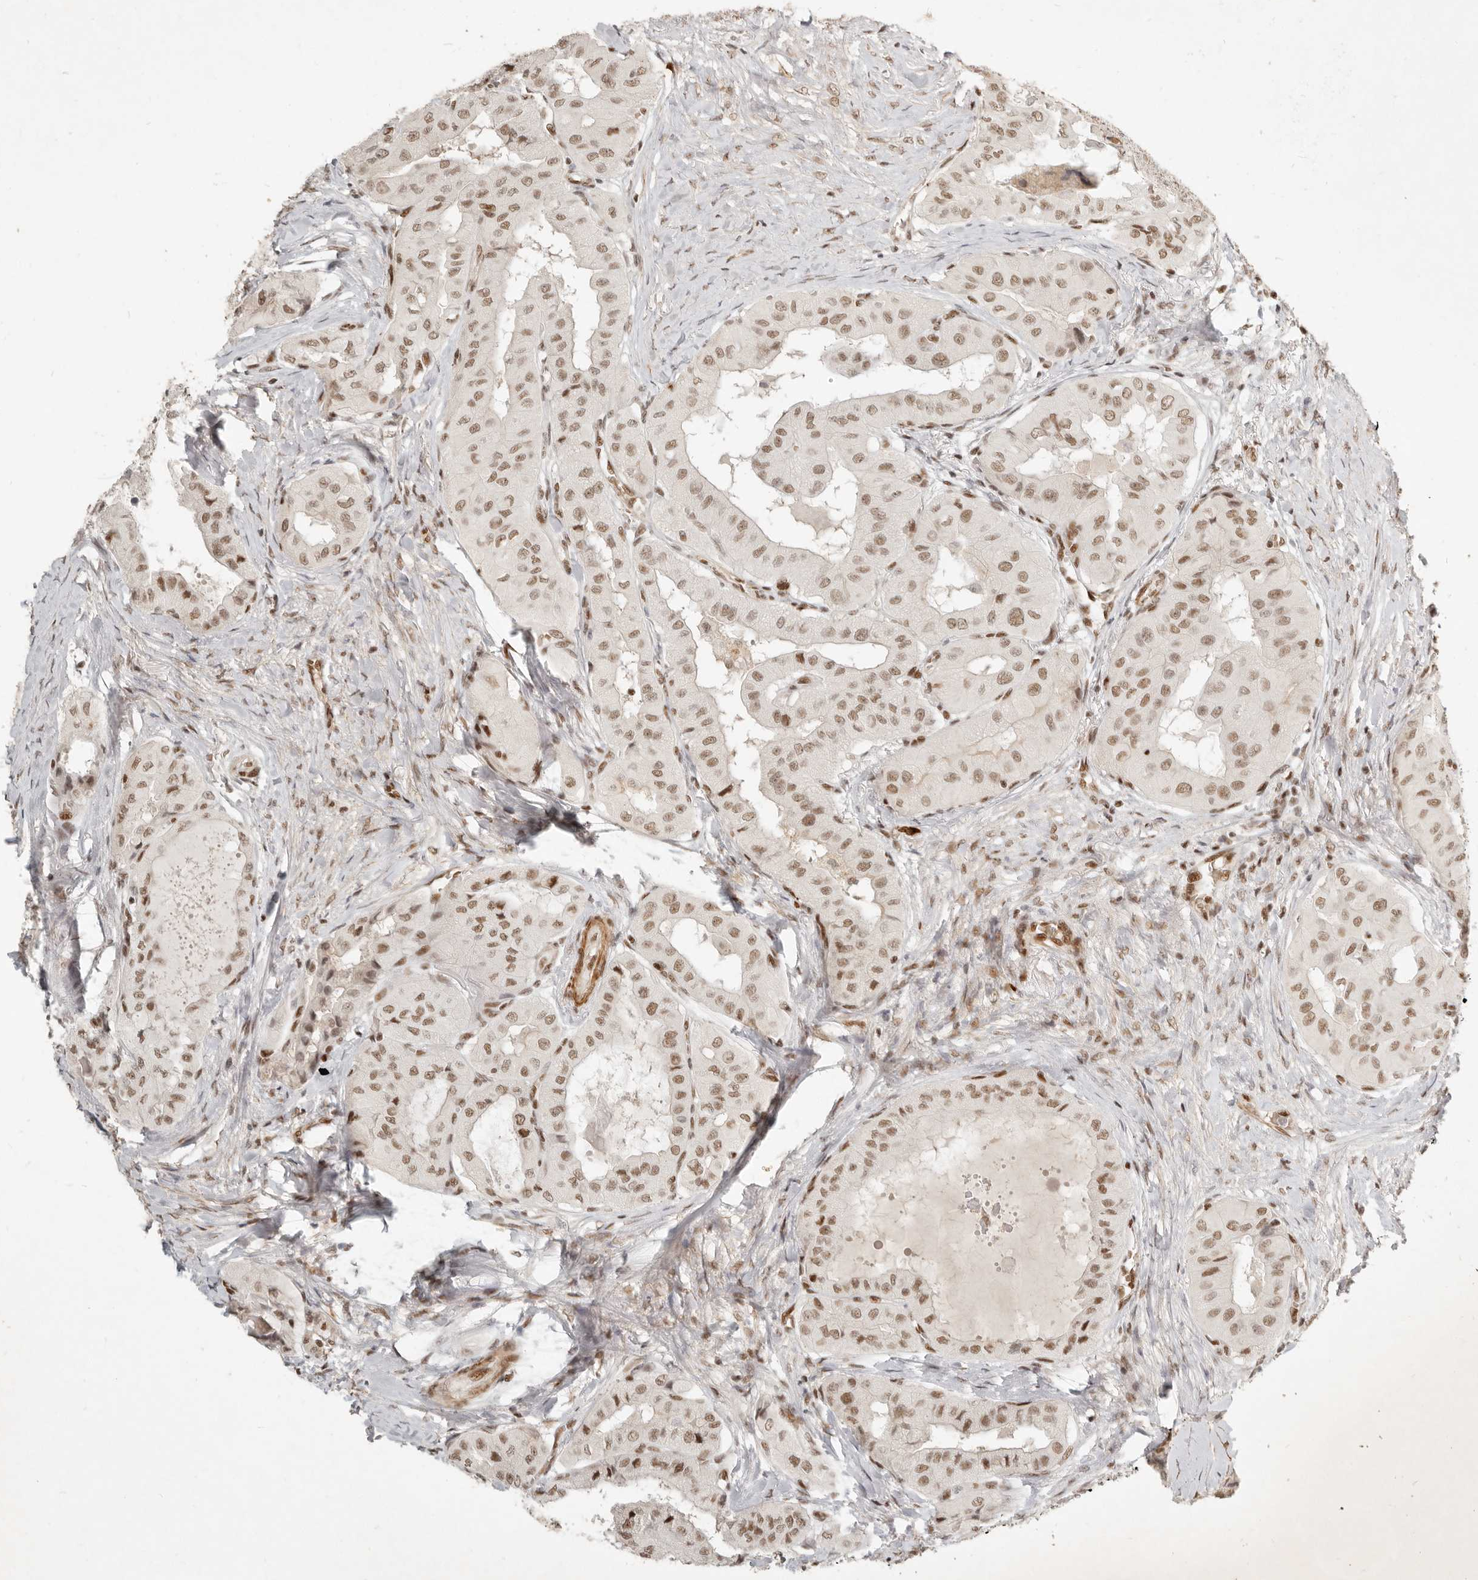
{"staining": {"intensity": "moderate", "quantity": ">75%", "location": "nuclear"}, "tissue": "thyroid cancer", "cell_type": "Tumor cells", "image_type": "cancer", "snomed": [{"axis": "morphology", "description": "Papillary adenocarcinoma, NOS"}, {"axis": "topography", "description": "Thyroid gland"}], "caption": "There is medium levels of moderate nuclear staining in tumor cells of thyroid papillary adenocarcinoma, as demonstrated by immunohistochemical staining (brown color).", "gene": "GABPA", "patient": {"sex": "female", "age": 59}}